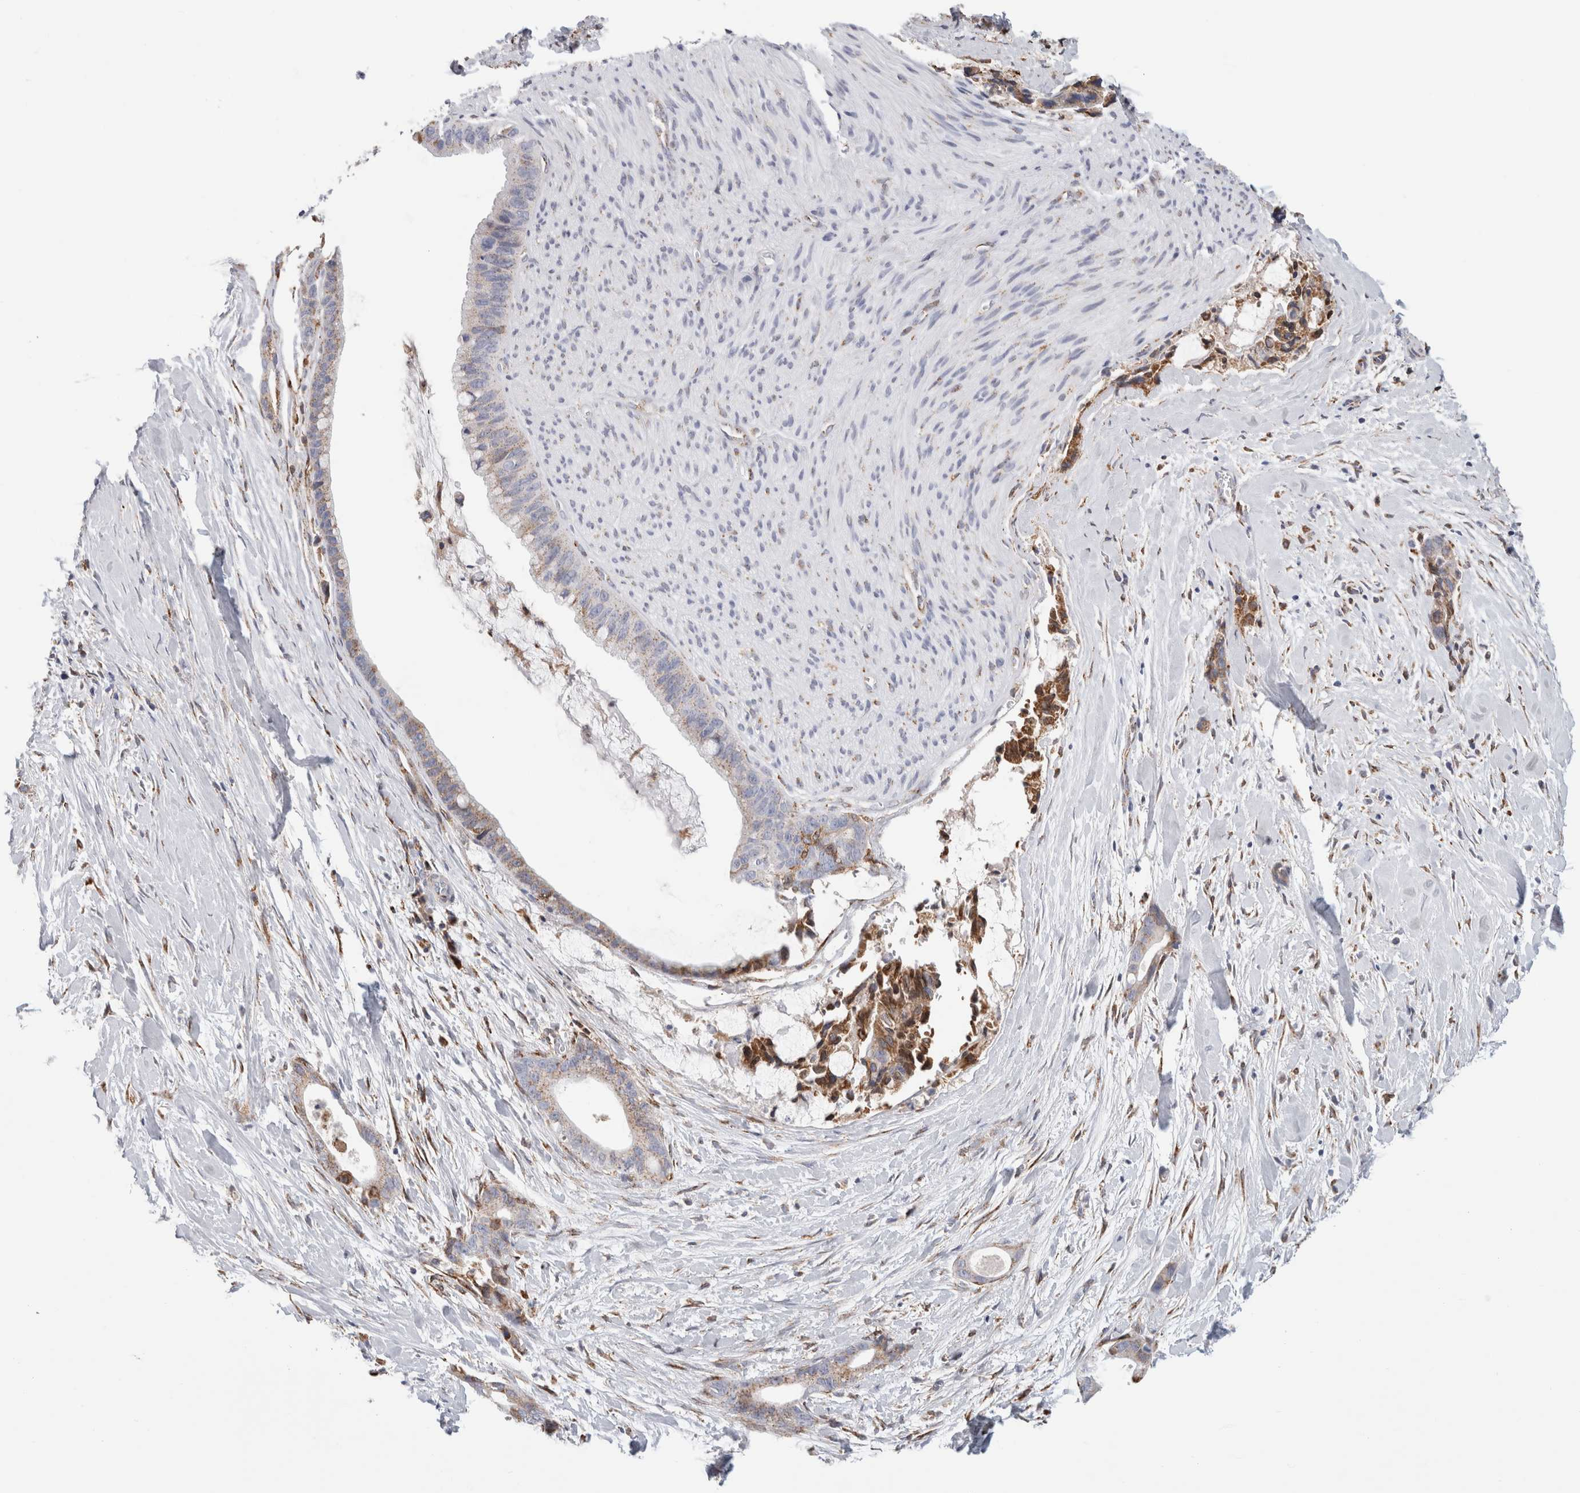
{"staining": {"intensity": "moderate", "quantity": "25%-75%", "location": "cytoplasmic/membranous"}, "tissue": "liver cancer", "cell_type": "Tumor cells", "image_type": "cancer", "snomed": [{"axis": "morphology", "description": "Cholangiocarcinoma"}, {"axis": "topography", "description": "Liver"}], "caption": "IHC image of neoplastic tissue: human liver cholangiocarcinoma stained using immunohistochemistry shows medium levels of moderate protein expression localized specifically in the cytoplasmic/membranous of tumor cells, appearing as a cytoplasmic/membranous brown color.", "gene": "MCFD2", "patient": {"sex": "female", "age": 55}}